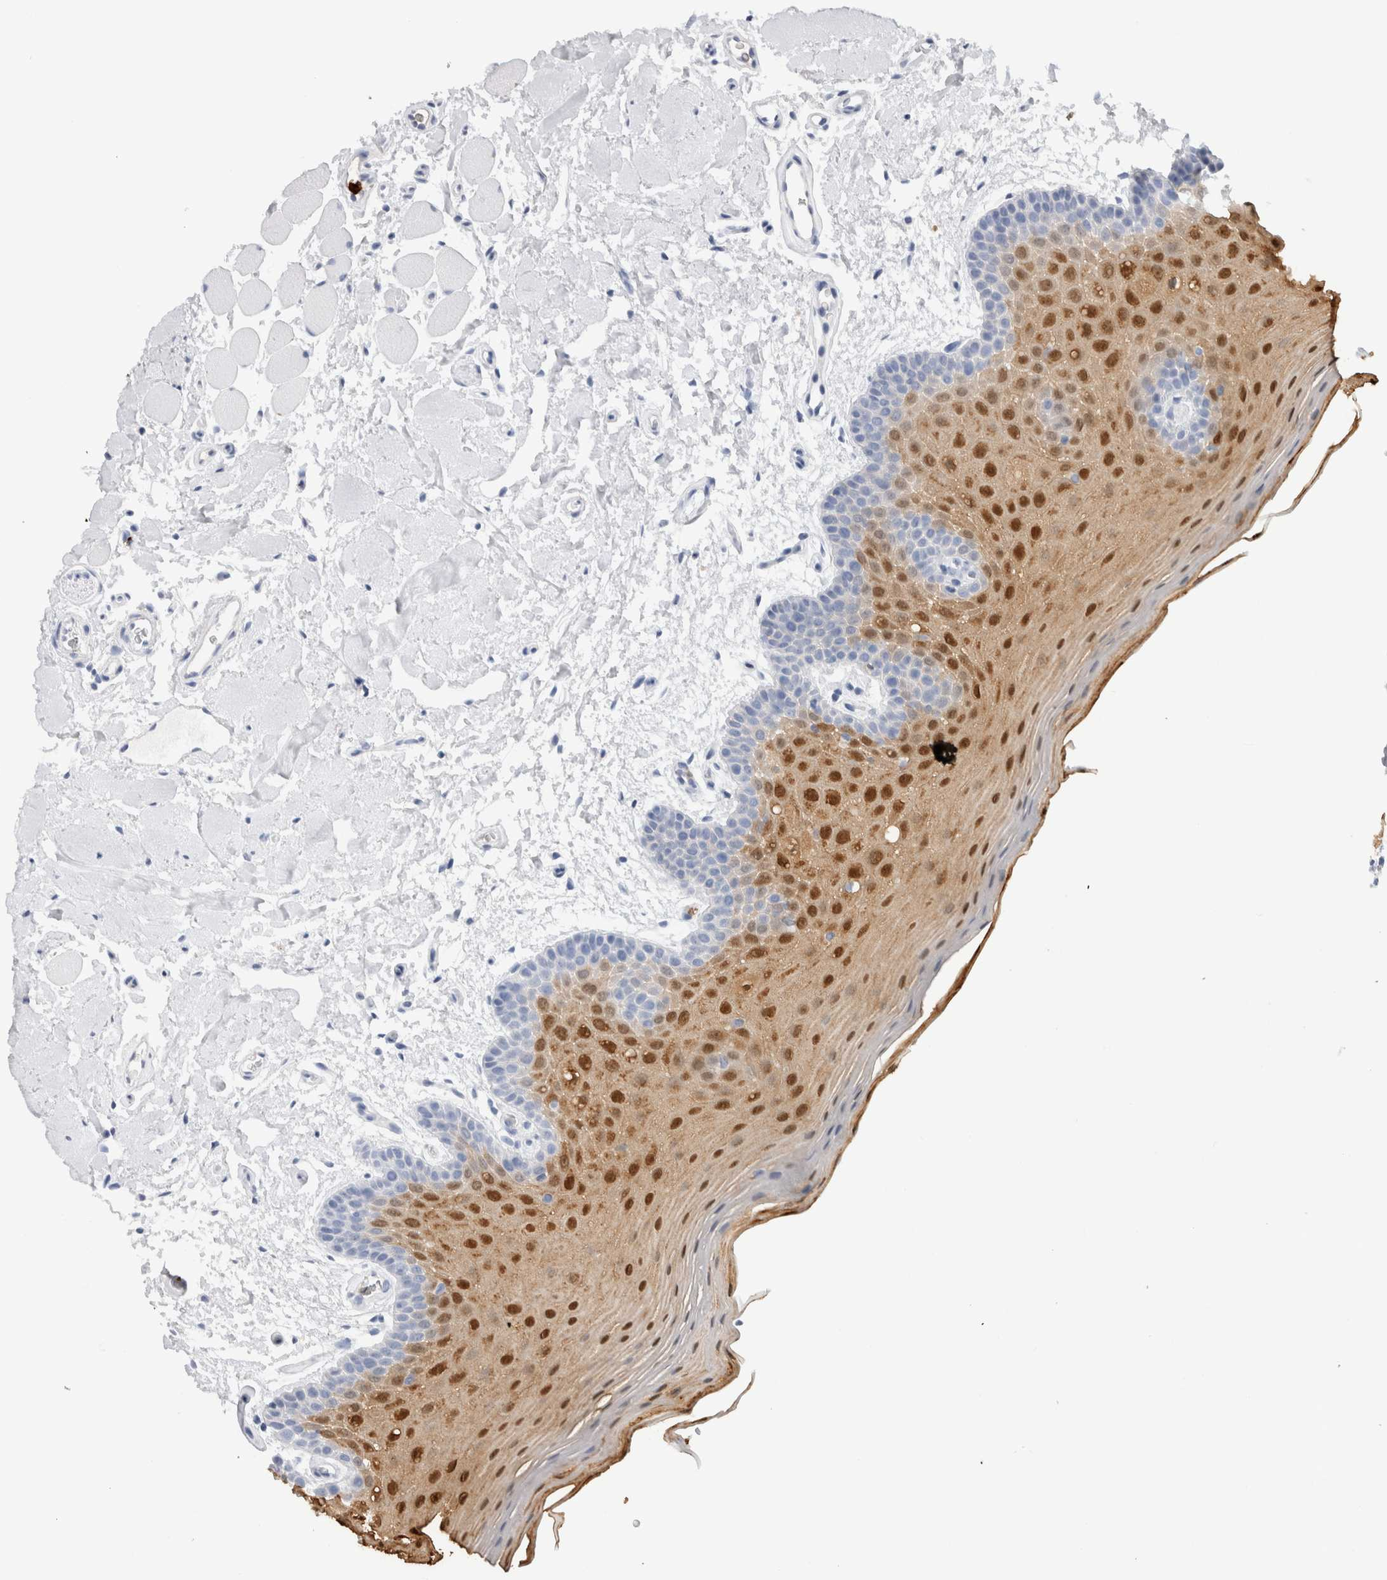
{"staining": {"intensity": "strong", "quantity": "<25%", "location": "cytoplasmic/membranous,nuclear"}, "tissue": "oral mucosa", "cell_type": "Squamous epithelial cells", "image_type": "normal", "snomed": [{"axis": "morphology", "description": "Normal tissue, NOS"}, {"axis": "topography", "description": "Oral tissue"}], "caption": "Human oral mucosa stained with a brown dye exhibits strong cytoplasmic/membranous,nuclear positive positivity in approximately <25% of squamous epithelial cells.", "gene": "S100A8", "patient": {"sex": "male", "age": 62}}